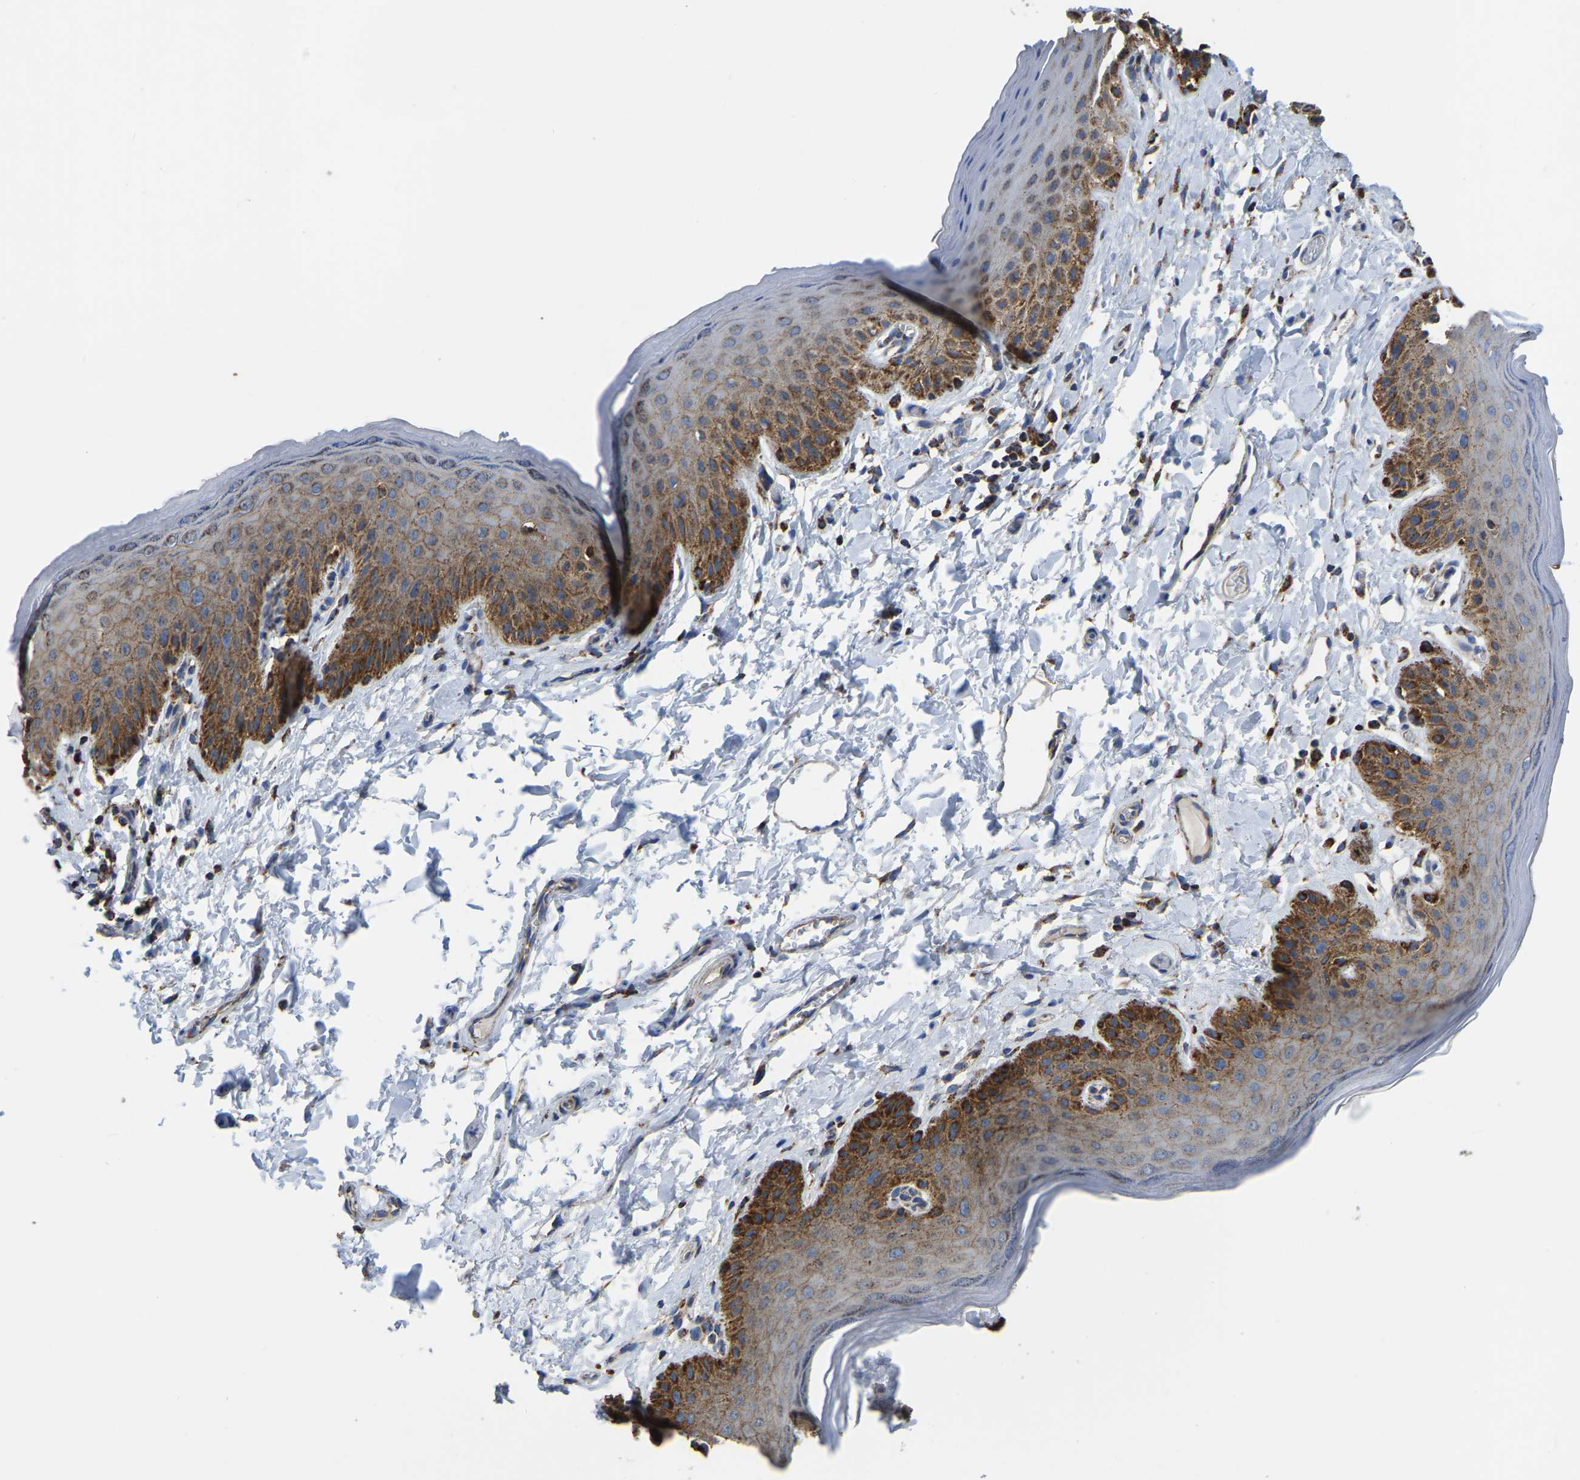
{"staining": {"intensity": "strong", "quantity": "25%-75%", "location": "cytoplasmic/membranous"}, "tissue": "skin", "cell_type": "Epidermal cells", "image_type": "normal", "snomed": [{"axis": "morphology", "description": "Normal tissue, NOS"}, {"axis": "topography", "description": "Anal"}], "caption": "Benign skin was stained to show a protein in brown. There is high levels of strong cytoplasmic/membranous expression in about 25%-75% of epidermal cells.", "gene": "ETFA", "patient": {"sex": "male", "age": 44}}